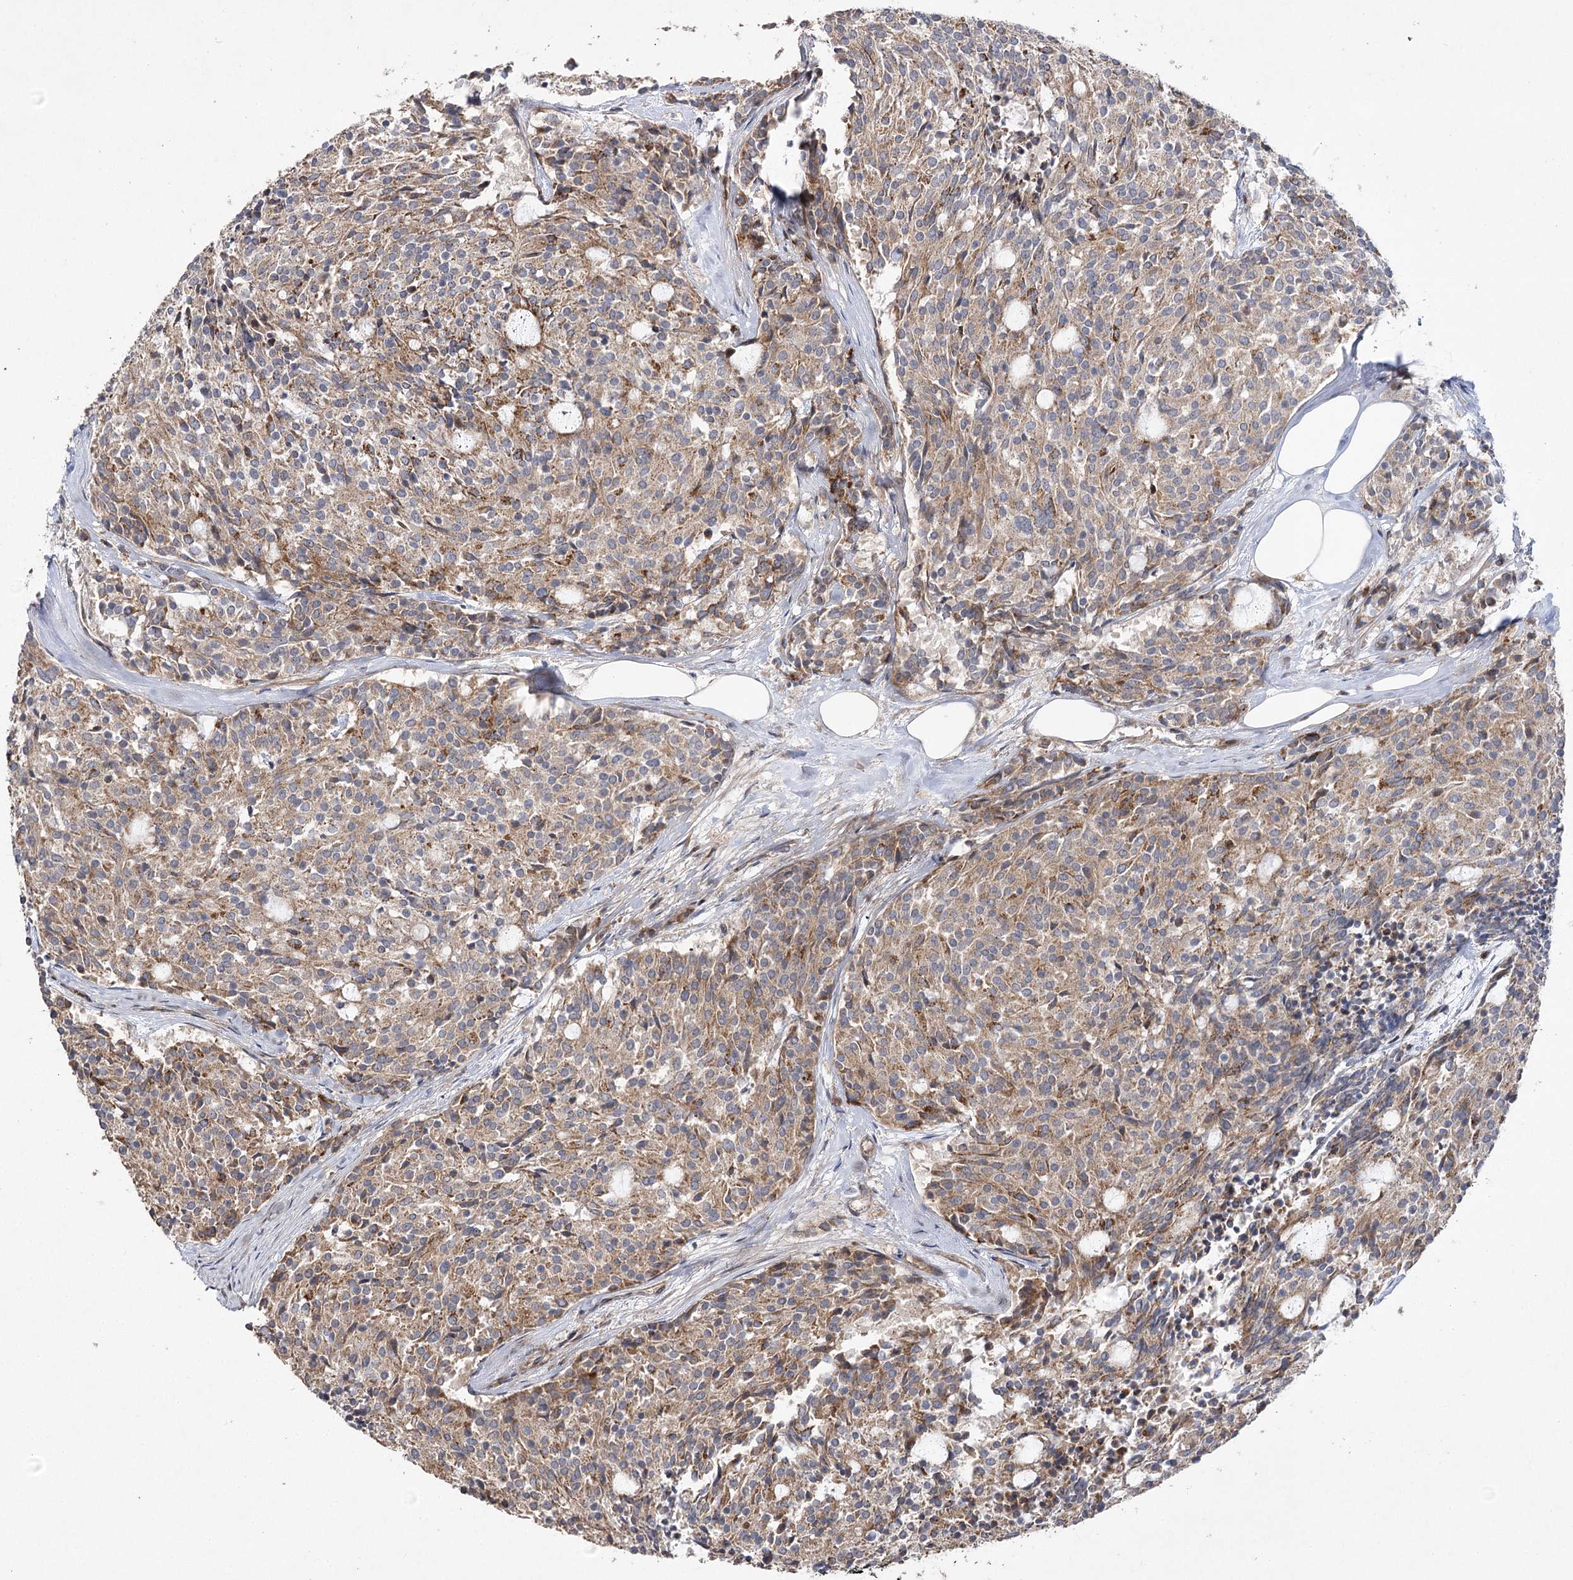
{"staining": {"intensity": "weak", "quantity": ">75%", "location": "cytoplasmic/membranous"}, "tissue": "carcinoid", "cell_type": "Tumor cells", "image_type": "cancer", "snomed": [{"axis": "morphology", "description": "Carcinoid, malignant, NOS"}, {"axis": "topography", "description": "Pancreas"}], "caption": "Immunohistochemical staining of human carcinoid shows low levels of weak cytoplasmic/membranous protein staining in approximately >75% of tumor cells.", "gene": "OBSL1", "patient": {"sex": "female", "age": 54}}